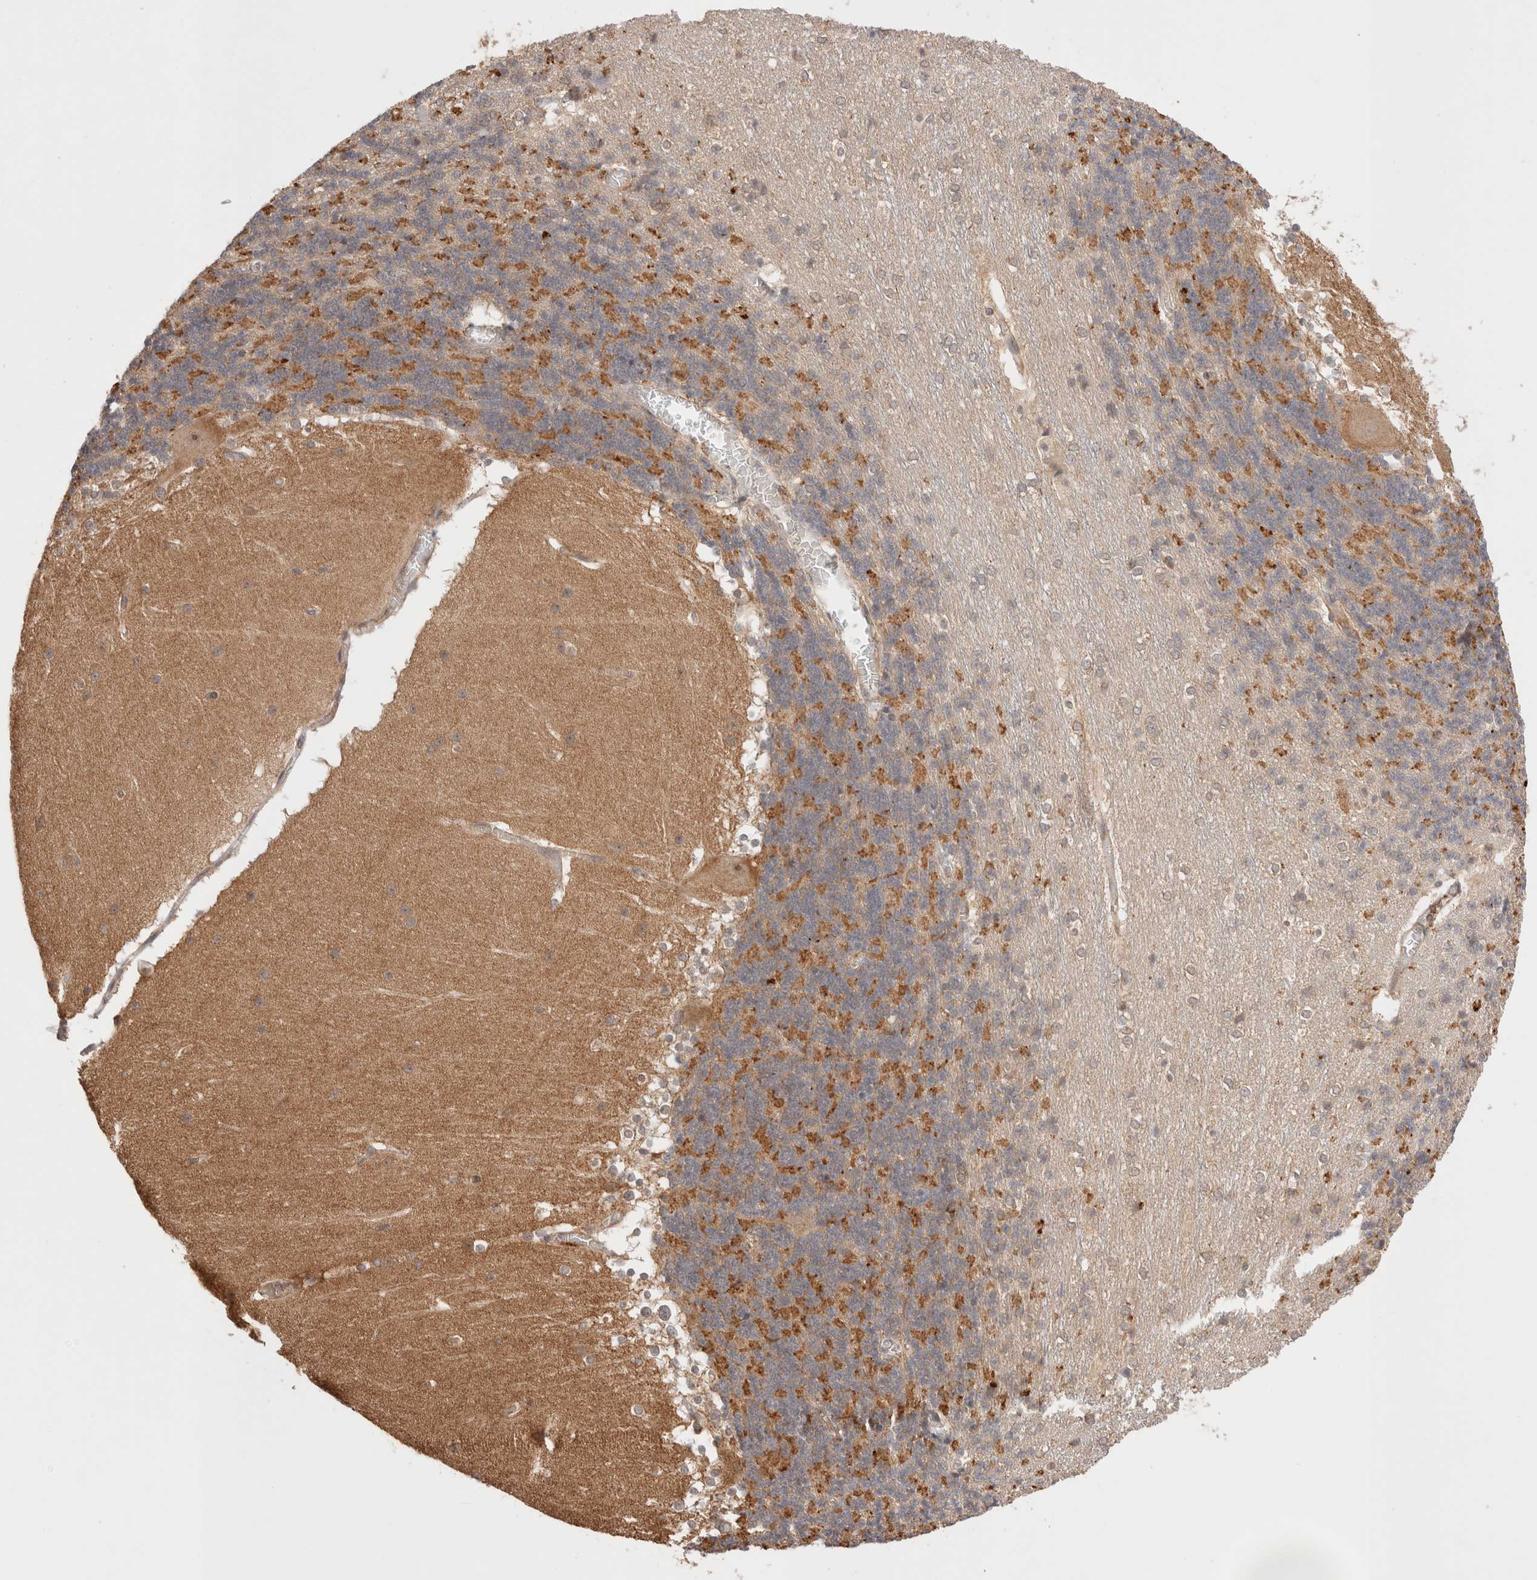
{"staining": {"intensity": "strong", "quantity": "25%-75%", "location": "cytoplasmic/membranous"}, "tissue": "cerebellum", "cell_type": "Cells in granular layer", "image_type": "normal", "snomed": [{"axis": "morphology", "description": "Normal tissue, NOS"}, {"axis": "topography", "description": "Cerebellum"}], "caption": "High-power microscopy captured an immunohistochemistry histopathology image of normal cerebellum, revealing strong cytoplasmic/membranous staining in about 25%-75% of cells in granular layer.", "gene": "SIKE1", "patient": {"sex": "female", "age": 19}}